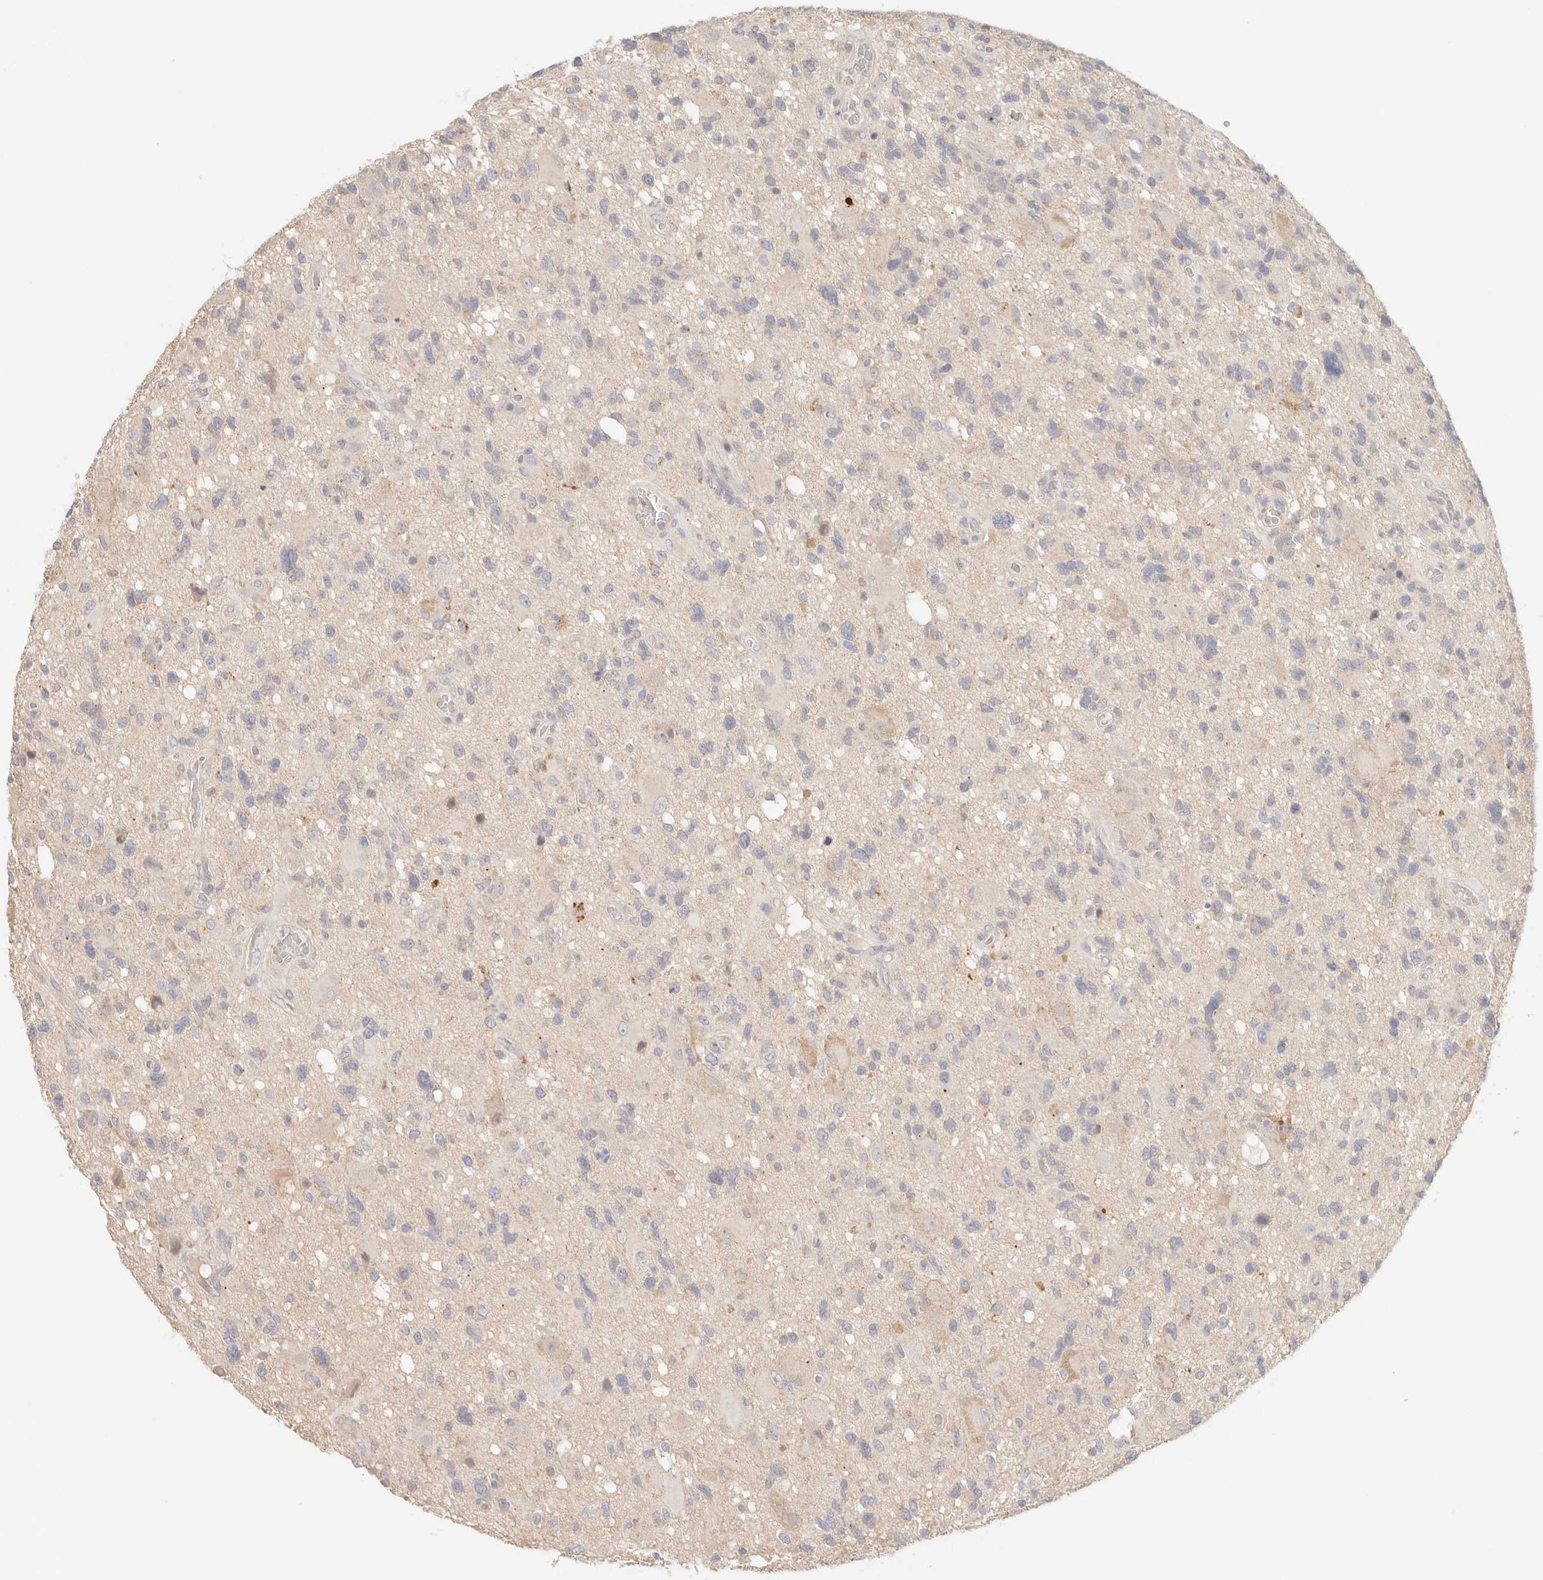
{"staining": {"intensity": "negative", "quantity": "none", "location": "none"}, "tissue": "glioma", "cell_type": "Tumor cells", "image_type": "cancer", "snomed": [{"axis": "morphology", "description": "Glioma, malignant, High grade"}, {"axis": "topography", "description": "Brain"}], "caption": "Malignant glioma (high-grade) was stained to show a protein in brown. There is no significant expression in tumor cells.", "gene": "SPHK1", "patient": {"sex": "male", "age": 33}}